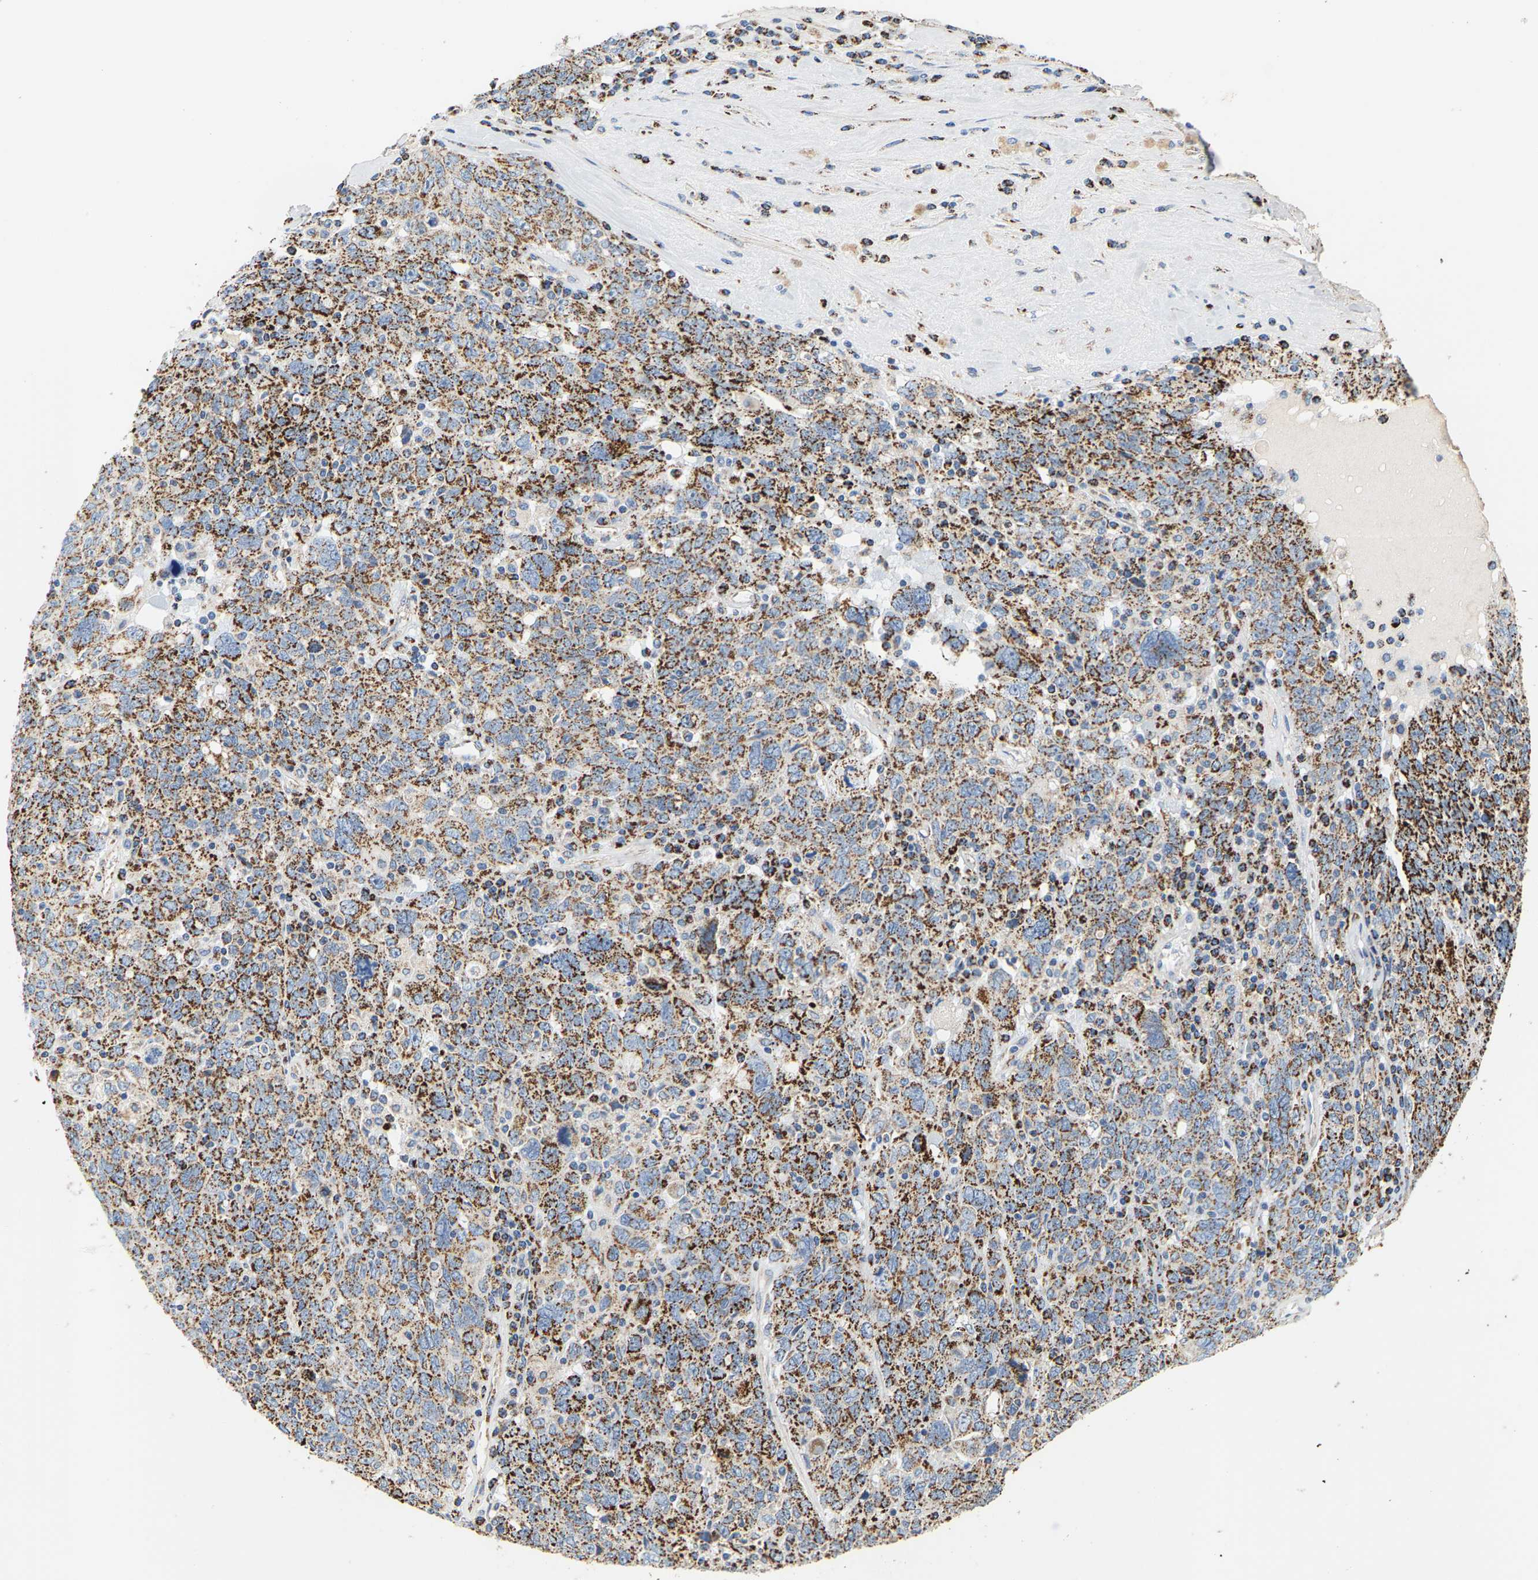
{"staining": {"intensity": "moderate", "quantity": ">75%", "location": "cytoplasmic/membranous"}, "tissue": "ovarian cancer", "cell_type": "Tumor cells", "image_type": "cancer", "snomed": [{"axis": "morphology", "description": "Carcinoma, endometroid"}, {"axis": "topography", "description": "Ovary"}], "caption": "This histopathology image demonstrates IHC staining of human ovarian cancer, with medium moderate cytoplasmic/membranous expression in about >75% of tumor cells.", "gene": "SHMT2", "patient": {"sex": "female", "age": 62}}